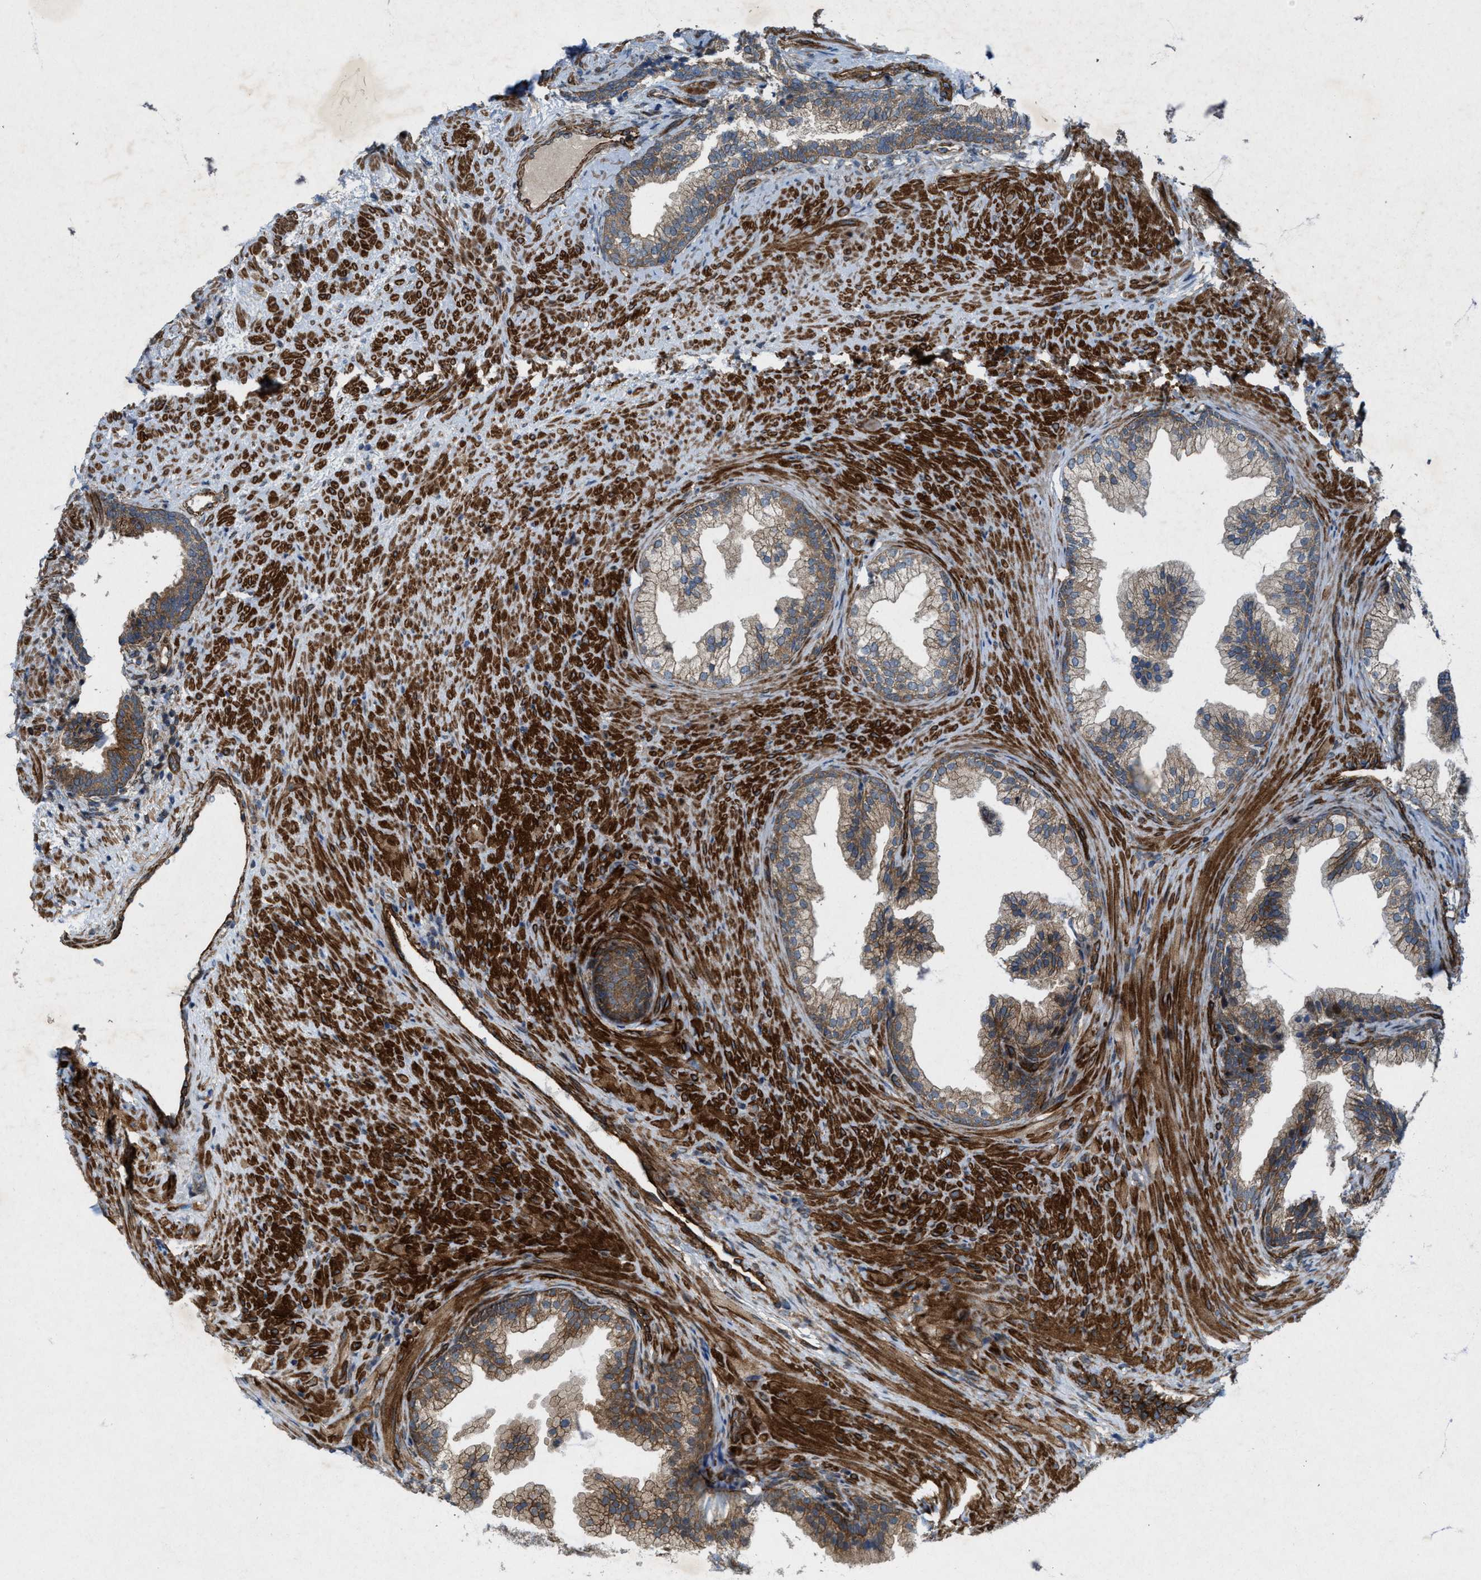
{"staining": {"intensity": "moderate", "quantity": ">75%", "location": "cytoplasmic/membranous"}, "tissue": "prostate", "cell_type": "Glandular cells", "image_type": "normal", "snomed": [{"axis": "morphology", "description": "Normal tissue, NOS"}, {"axis": "topography", "description": "Prostate"}], "caption": "A photomicrograph of prostate stained for a protein exhibits moderate cytoplasmic/membranous brown staining in glandular cells. Using DAB (brown) and hematoxylin (blue) stains, captured at high magnification using brightfield microscopy.", "gene": "URGCP", "patient": {"sex": "male", "age": 76}}